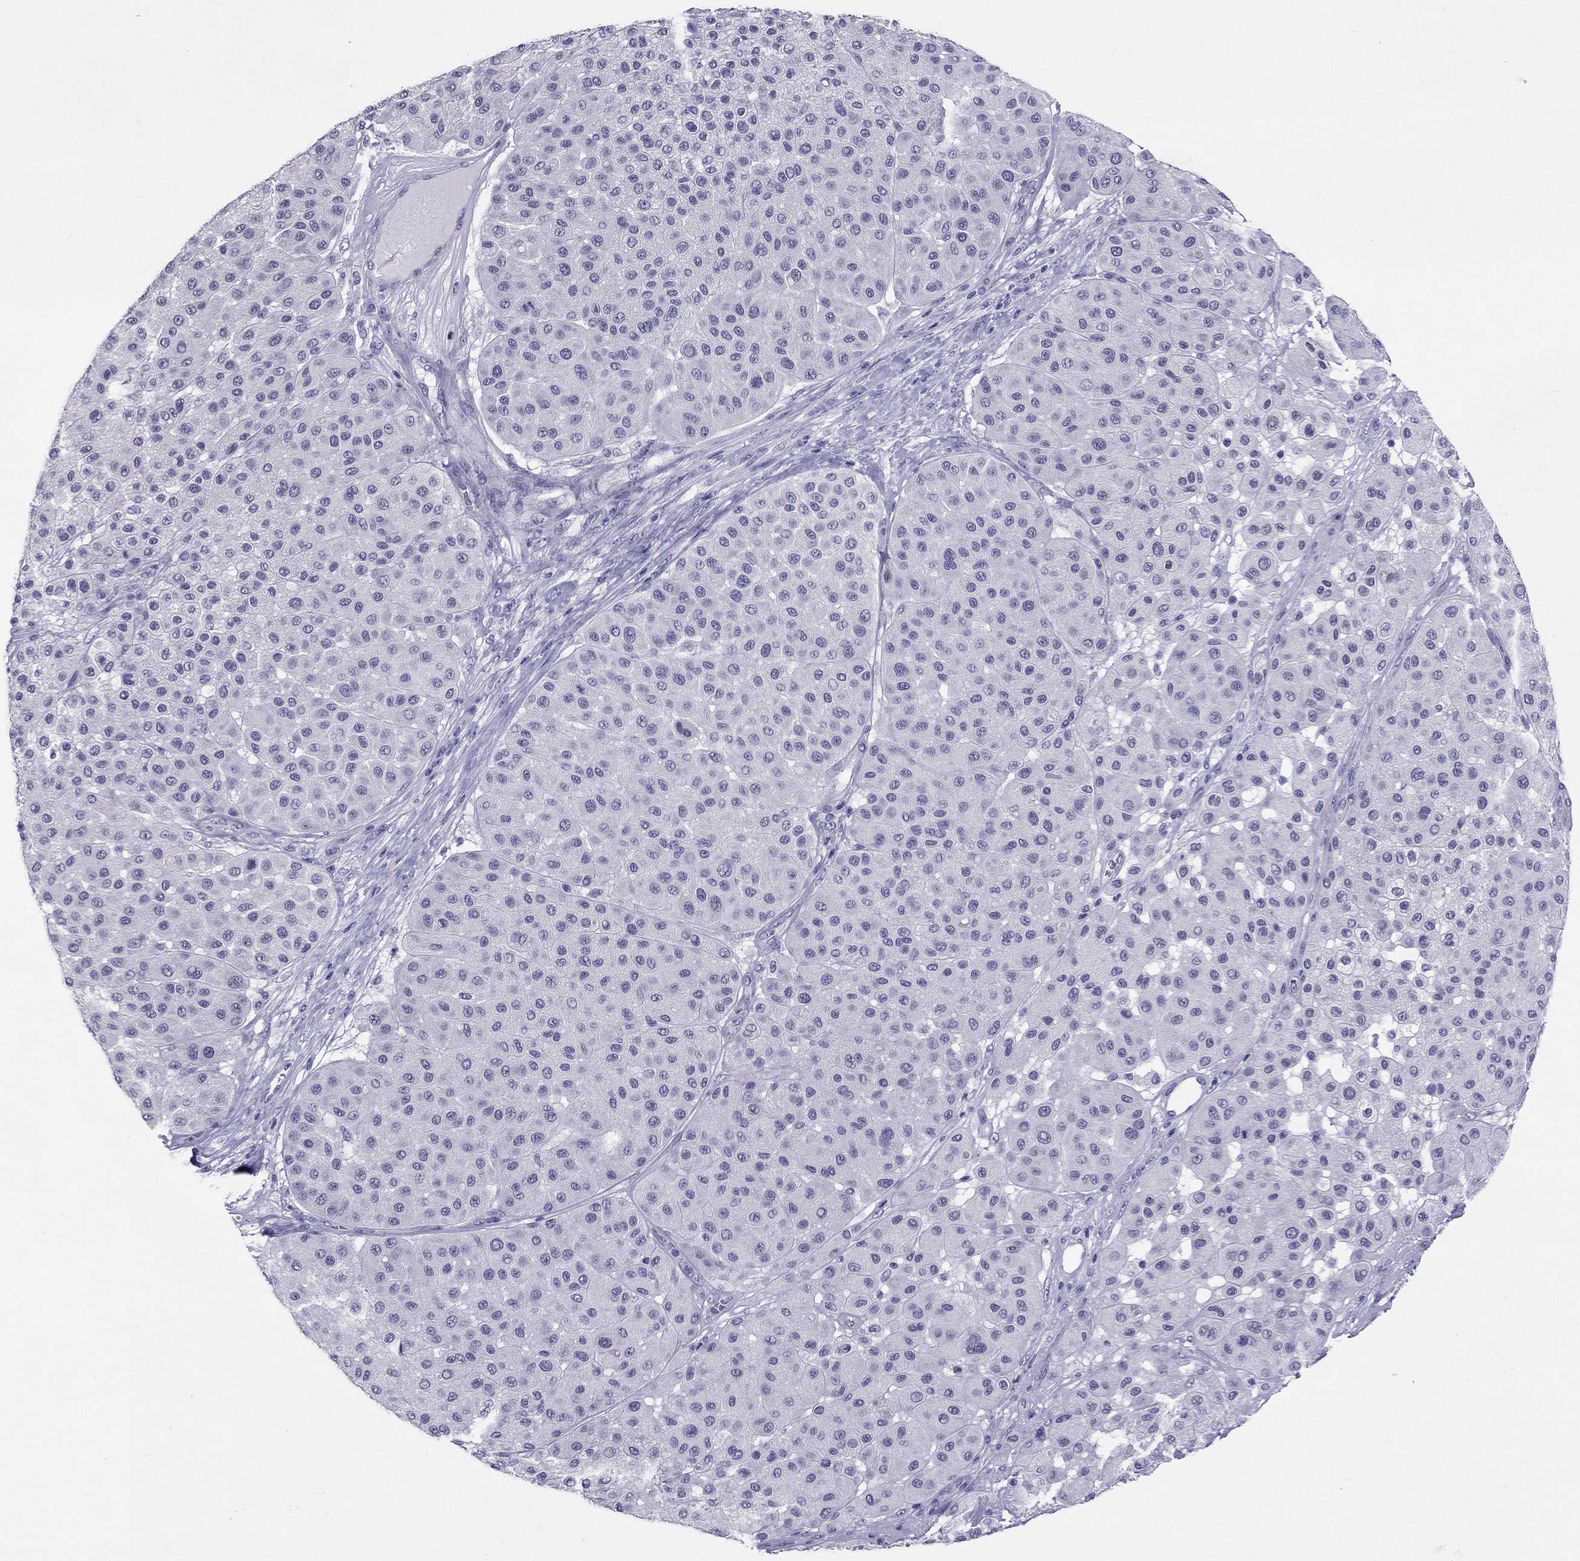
{"staining": {"intensity": "negative", "quantity": "none", "location": "none"}, "tissue": "melanoma", "cell_type": "Tumor cells", "image_type": "cancer", "snomed": [{"axis": "morphology", "description": "Malignant melanoma, Metastatic site"}, {"axis": "topography", "description": "Smooth muscle"}], "caption": "DAB immunohistochemical staining of human malignant melanoma (metastatic site) exhibits no significant expression in tumor cells.", "gene": "CROCC2", "patient": {"sex": "male", "age": 41}}